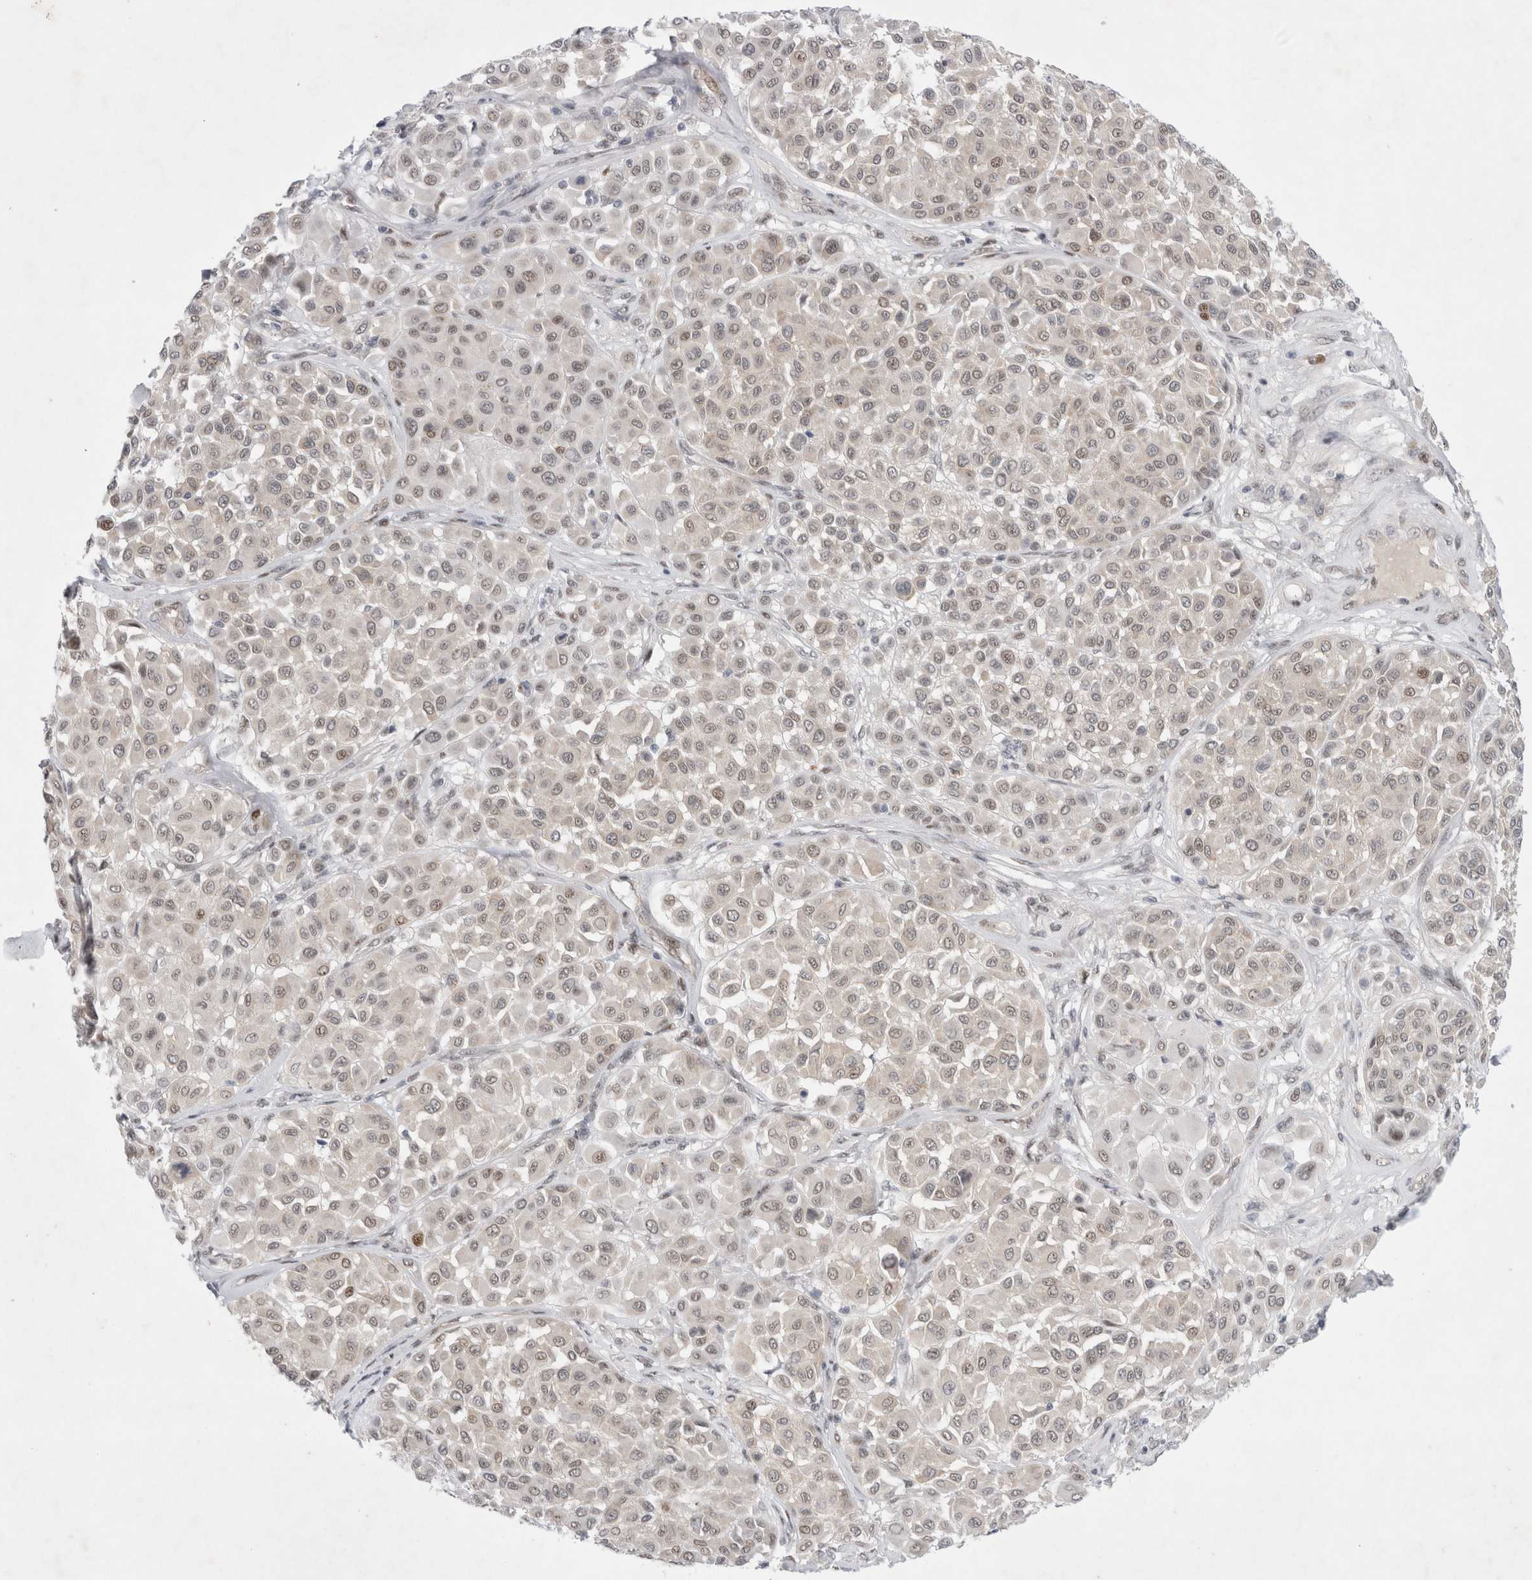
{"staining": {"intensity": "weak", "quantity": ">75%", "location": "nuclear"}, "tissue": "melanoma", "cell_type": "Tumor cells", "image_type": "cancer", "snomed": [{"axis": "morphology", "description": "Malignant melanoma, Metastatic site"}, {"axis": "topography", "description": "Soft tissue"}], "caption": "Human malignant melanoma (metastatic site) stained for a protein (brown) displays weak nuclear positive expression in approximately >75% of tumor cells.", "gene": "WIPF2", "patient": {"sex": "male", "age": 41}}